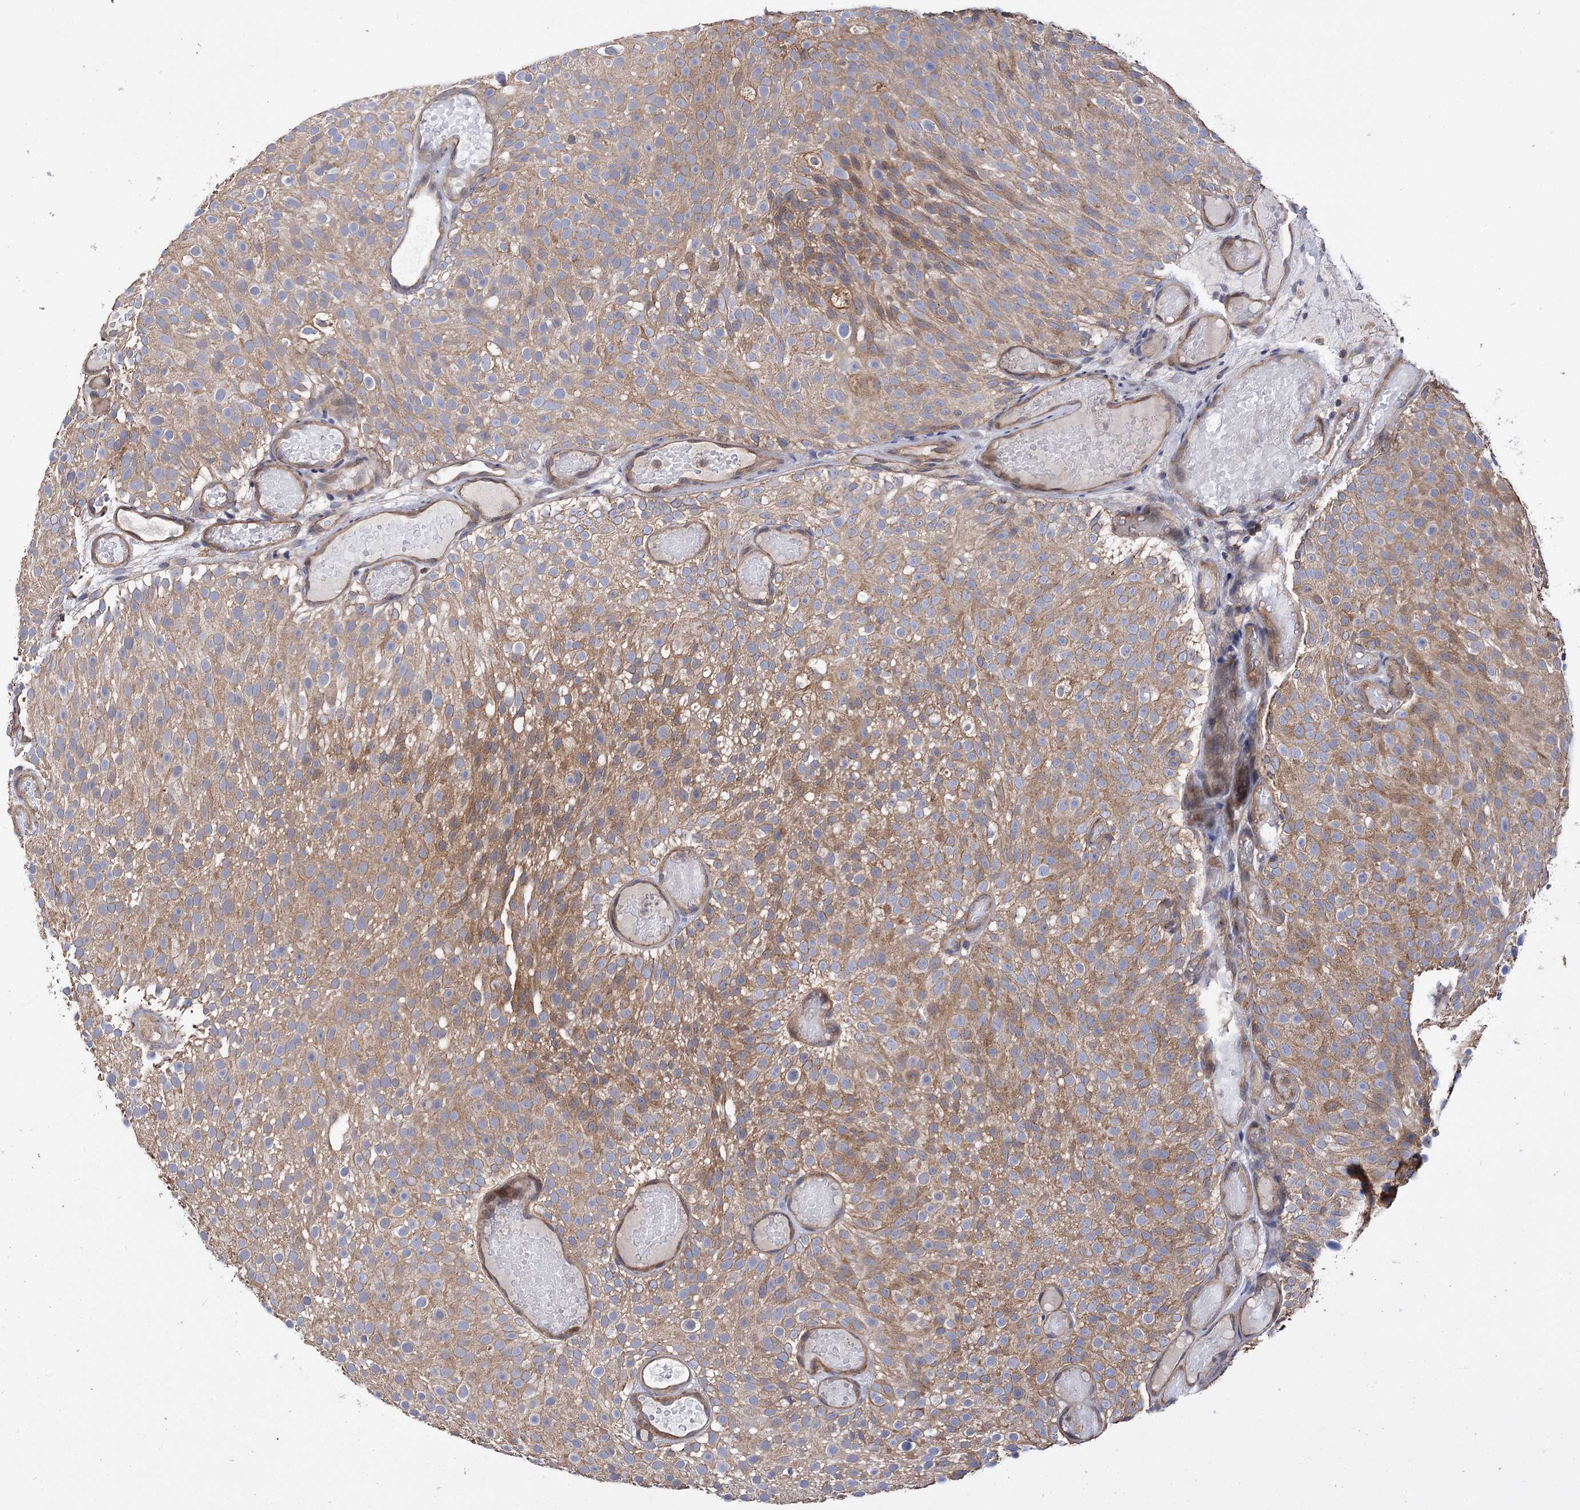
{"staining": {"intensity": "moderate", "quantity": ">75%", "location": "cytoplasmic/membranous"}, "tissue": "urothelial cancer", "cell_type": "Tumor cells", "image_type": "cancer", "snomed": [{"axis": "morphology", "description": "Urothelial carcinoma, Low grade"}, {"axis": "topography", "description": "Urinary bladder"}], "caption": "Brown immunohistochemical staining in urothelial cancer exhibits moderate cytoplasmic/membranous staining in about >75% of tumor cells.", "gene": "IDI1", "patient": {"sex": "male", "age": 78}}